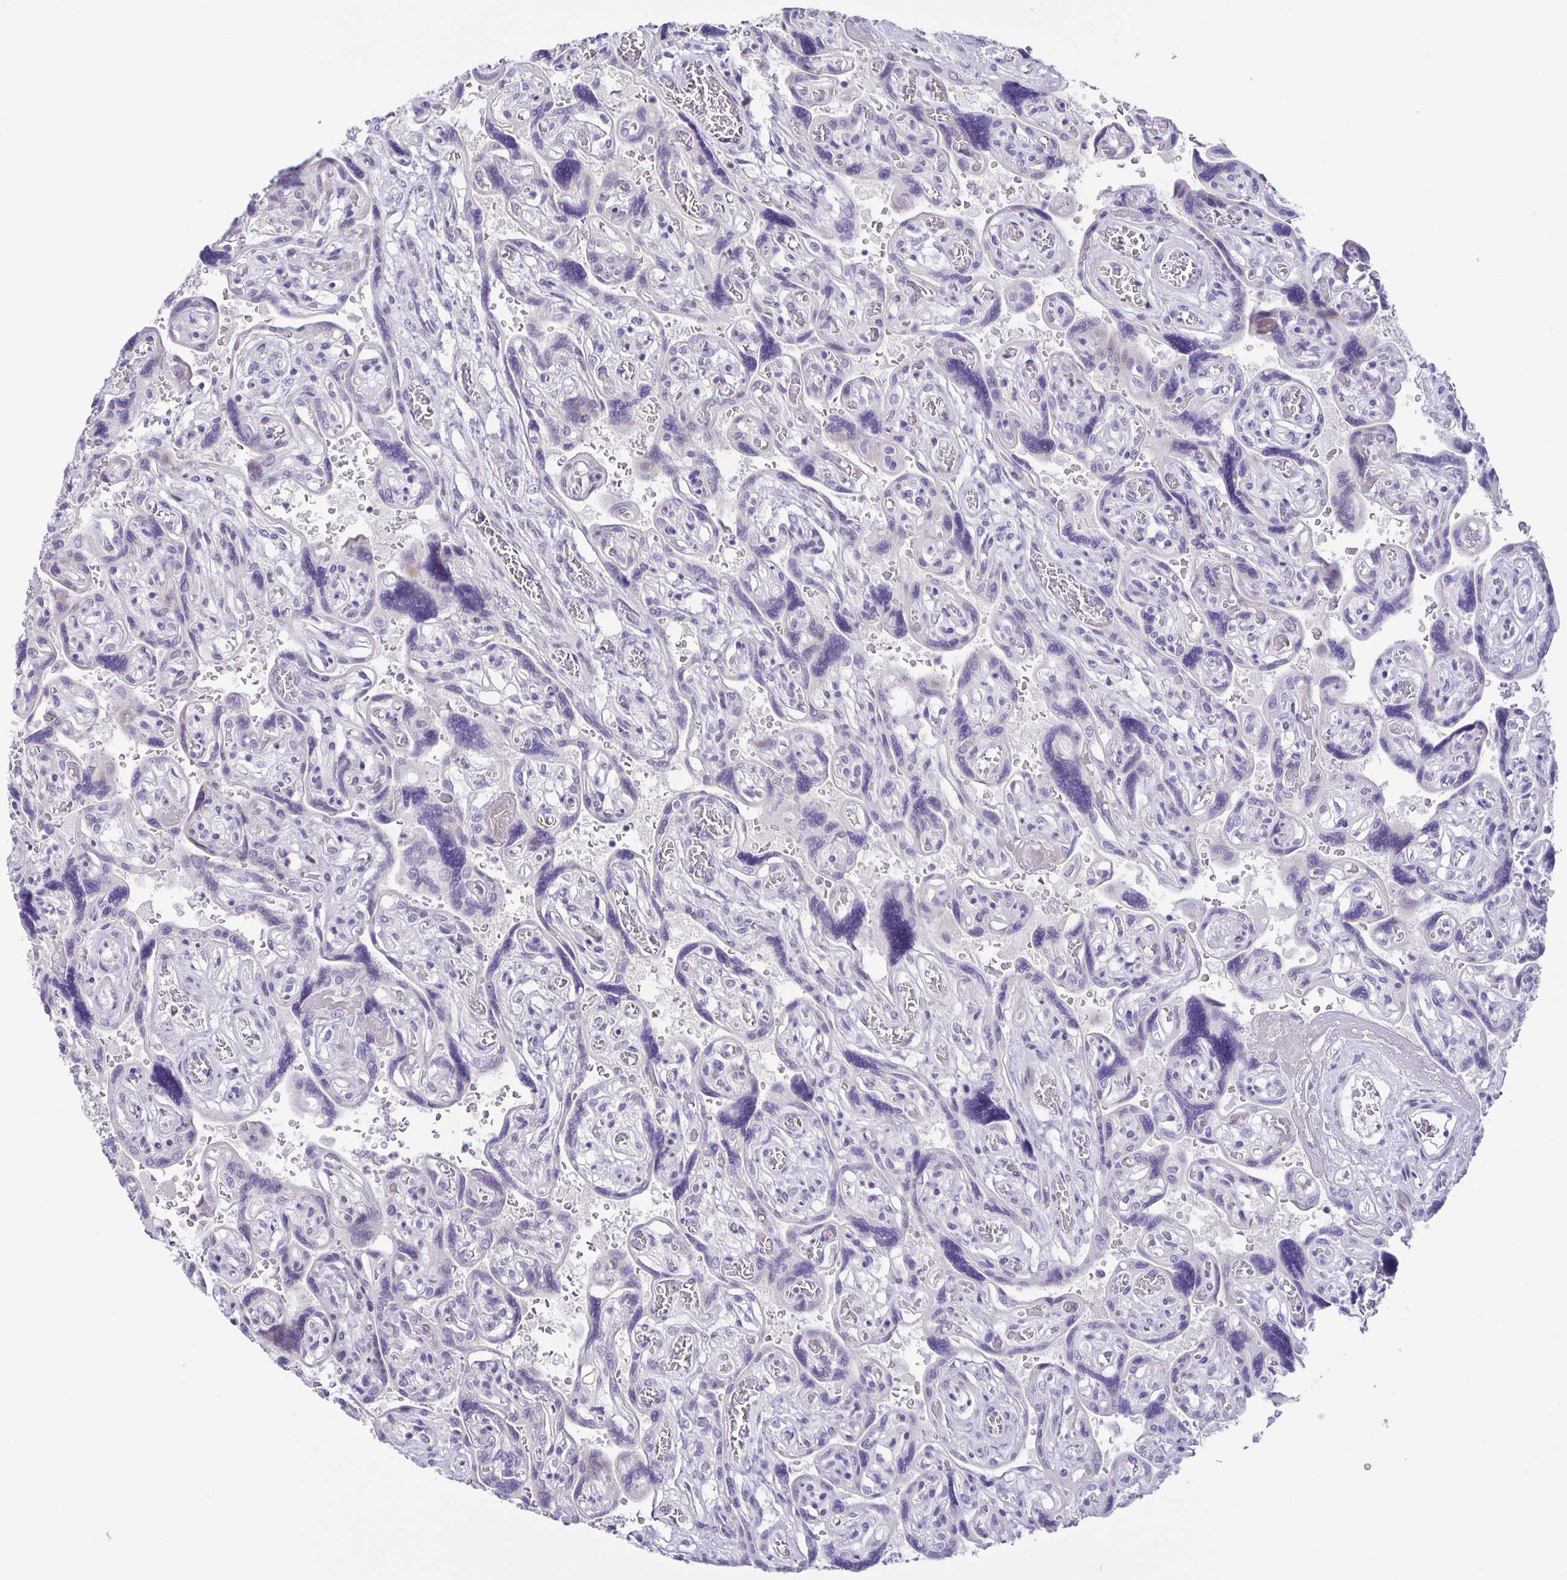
{"staining": {"intensity": "weak", "quantity": "25%-75%", "location": "nuclear"}, "tissue": "placenta", "cell_type": "Decidual cells", "image_type": "normal", "snomed": [{"axis": "morphology", "description": "Normal tissue, NOS"}, {"axis": "topography", "description": "Placenta"}], "caption": "Immunohistochemical staining of benign placenta demonstrates low levels of weak nuclear positivity in about 25%-75% of decidual cells.", "gene": "PHRF1", "patient": {"sex": "female", "age": 32}}